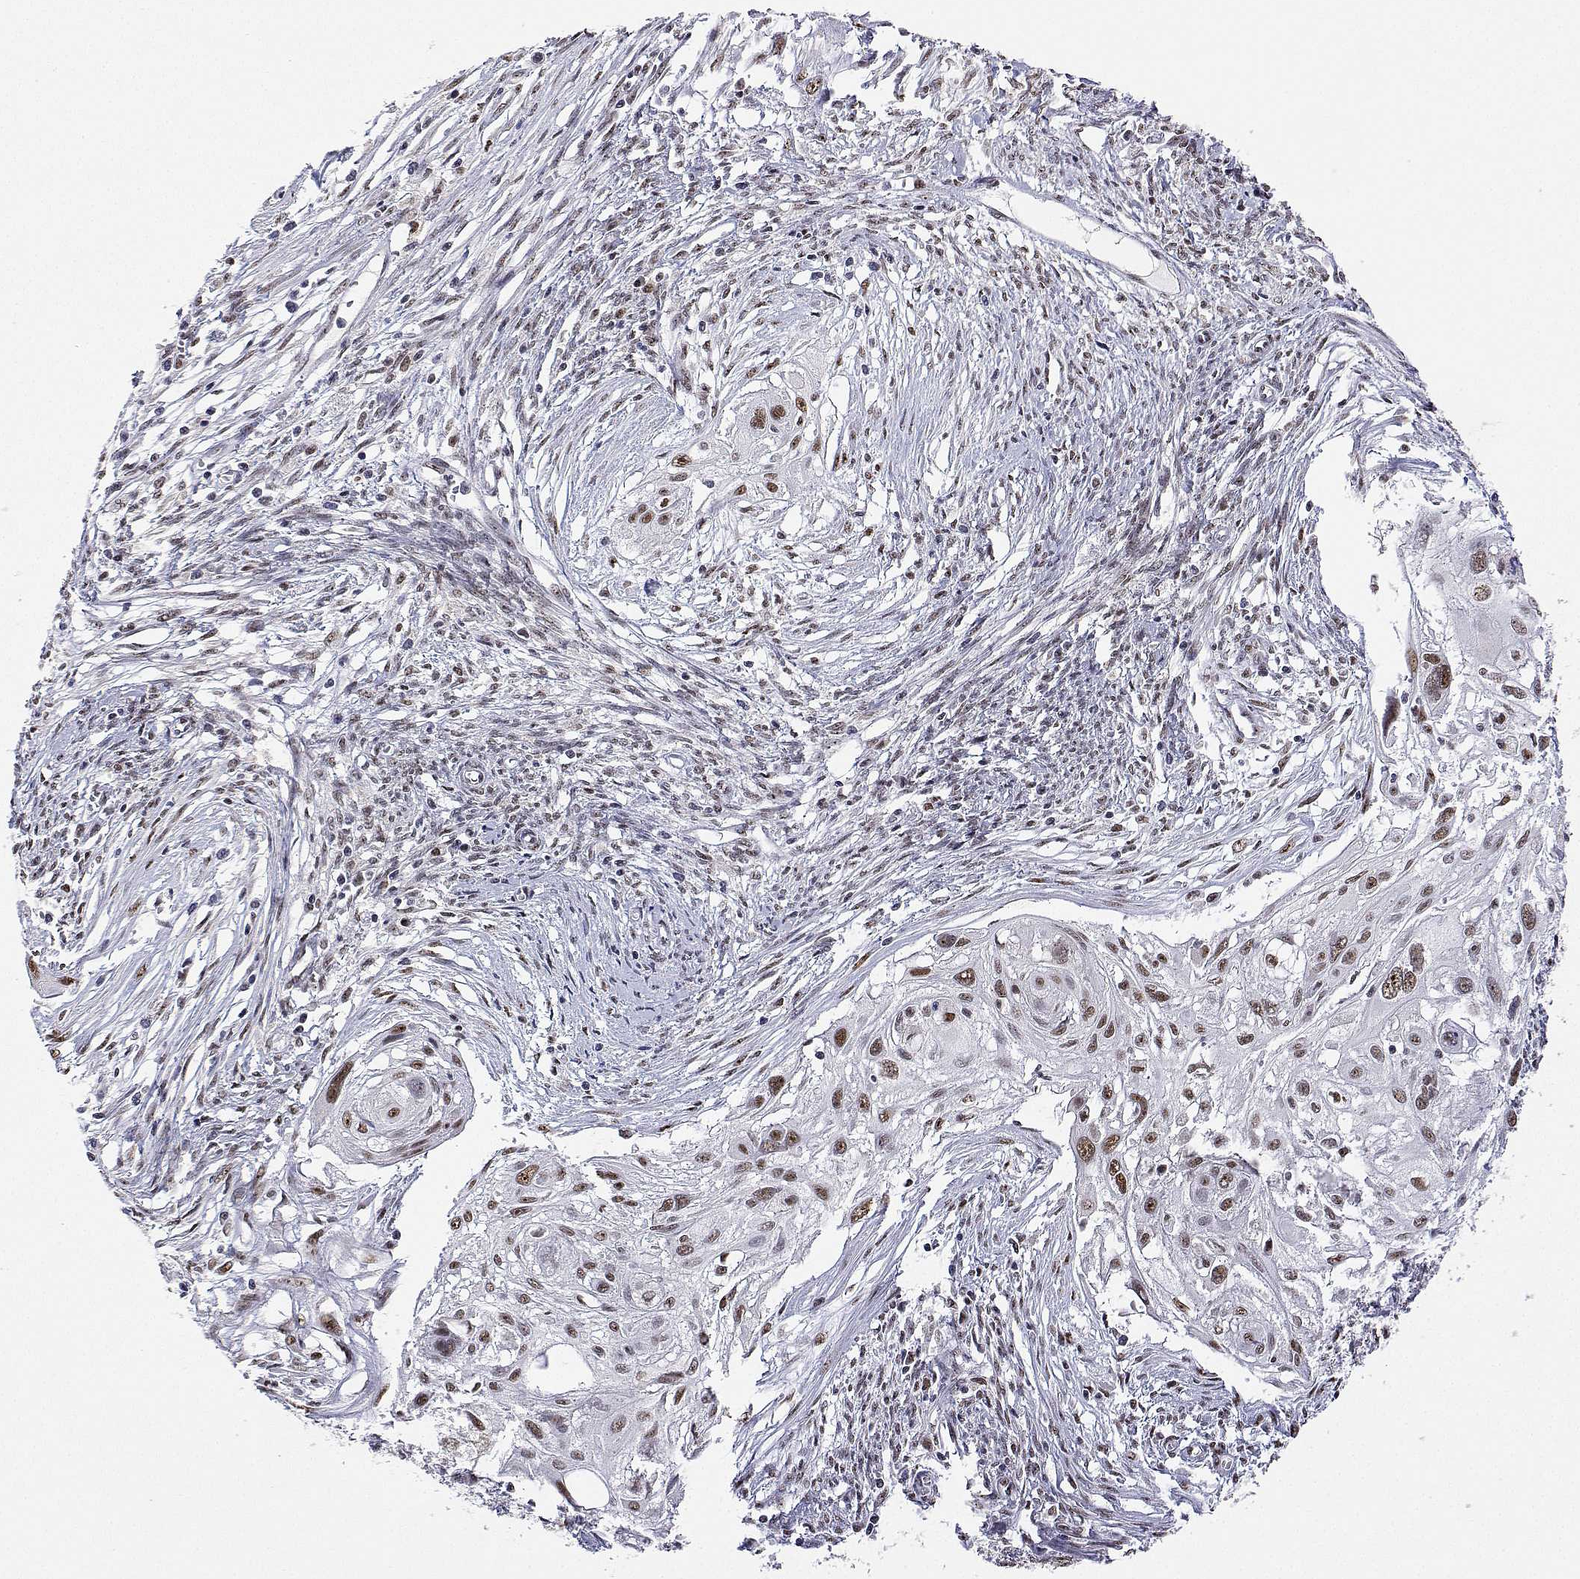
{"staining": {"intensity": "moderate", "quantity": ">75%", "location": "nuclear"}, "tissue": "cervical cancer", "cell_type": "Tumor cells", "image_type": "cancer", "snomed": [{"axis": "morphology", "description": "Squamous cell carcinoma, NOS"}, {"axis": "topography", "description": "Cervix"}], "caption": "Cervical cancer stained with DAB immunohistochemistry demonstrates medium levels of moderate nuclear positivity in about >75% of tumor cells.", "gene": "ADAR", "patient": {"sex": "female", "age": 49}}